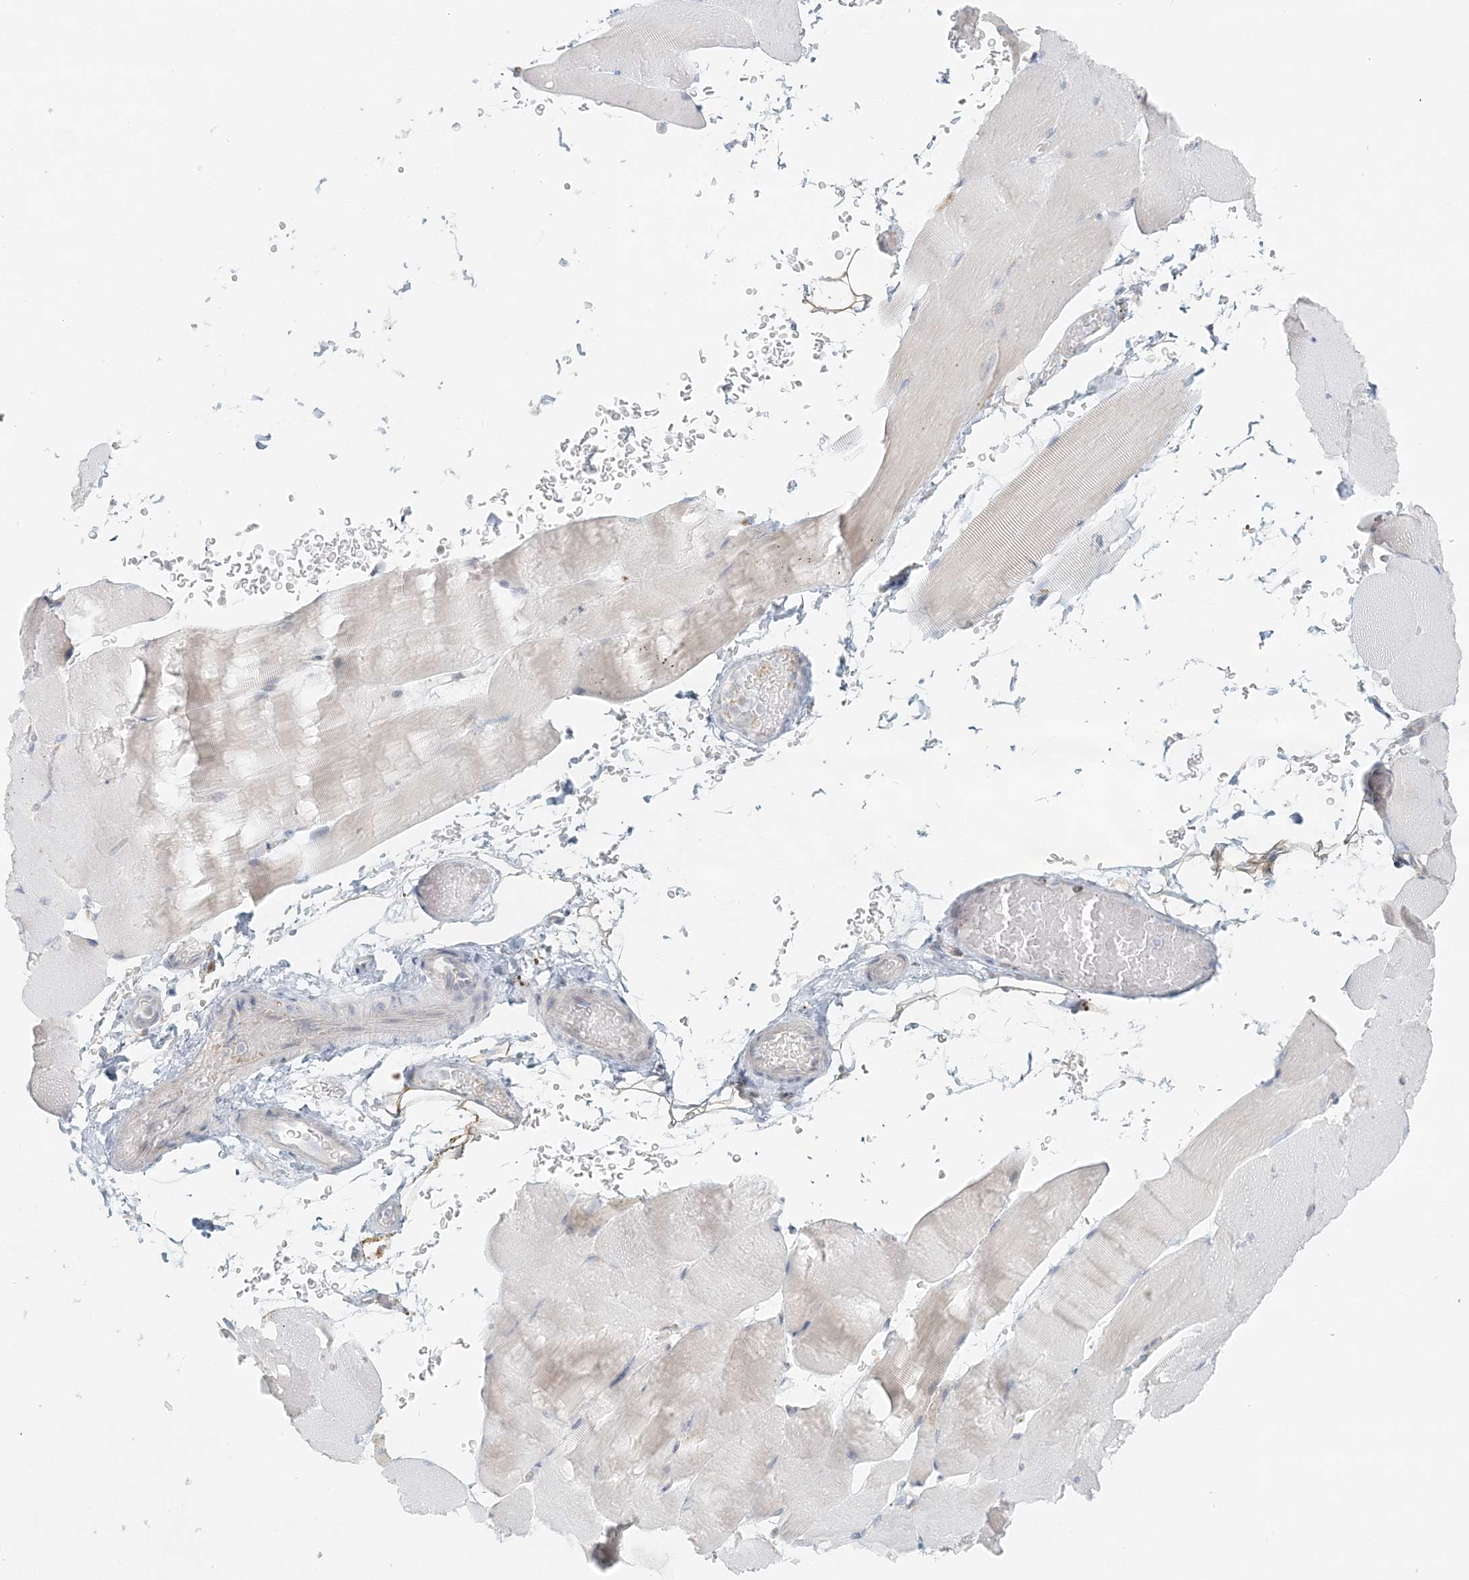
{"staining": {"intensity": "negative", "quantity": "none", "location": "none"}, "tissue": "skeletal muscle", "cell_type": "Myocytes", "image_type": "normal", "snomed": [{"axis": "morphology", "description": "Normal tissue, NOS"}, {"axis": "topography", "description": "Skeletal muscle"}, {"axis": "topography", "description": "Parathyroid gland"}], "caption": "Protein analysis of unremarkable skeletal muscle exhibits no significant positivity in myocytes.", "gene": "STK11IP", "patient": {"sex": "female", "age": 37}}